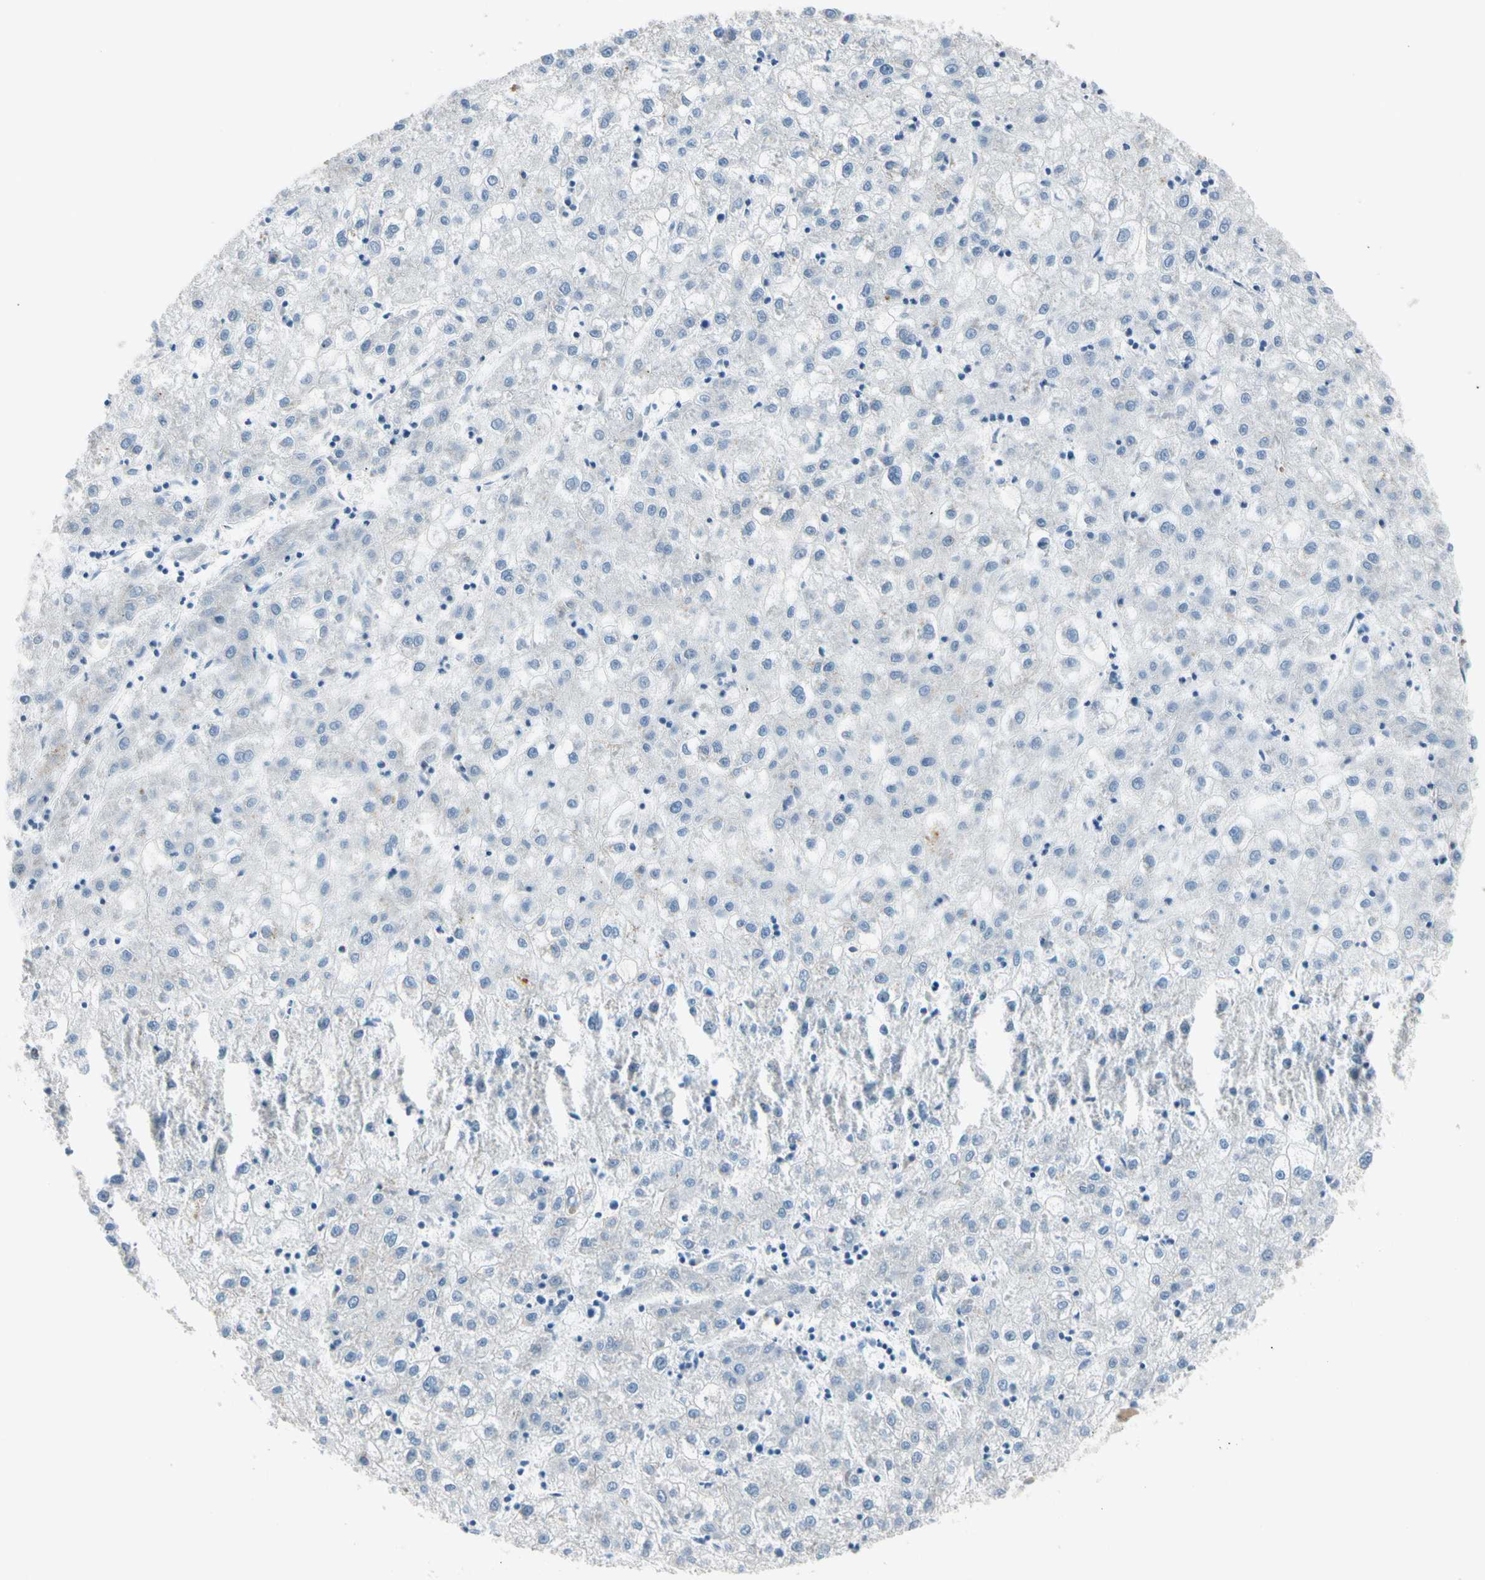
{"staining": {"intensity": "negative", "quantity": "none", "location": "none"}, "tissue": "liver cancer", "cell_type": "Tumor cells", "image_type": "cancer", "snomed": [{"axis": "morphology", "description": "Carcinoma, Hepatocellular, NOS"}, {"axis": "topography", "description": "Liver"}], "caption": "IHC histopathology image of neoplastic tissue: liver hepatocellular carcinoma stained with DAB (3,3'-diaminobenzidine) exhibits no significant protein positivity in tumor cells.", "gene": "SERPIND1", "patient": {"sex": "male", "age": 72}}